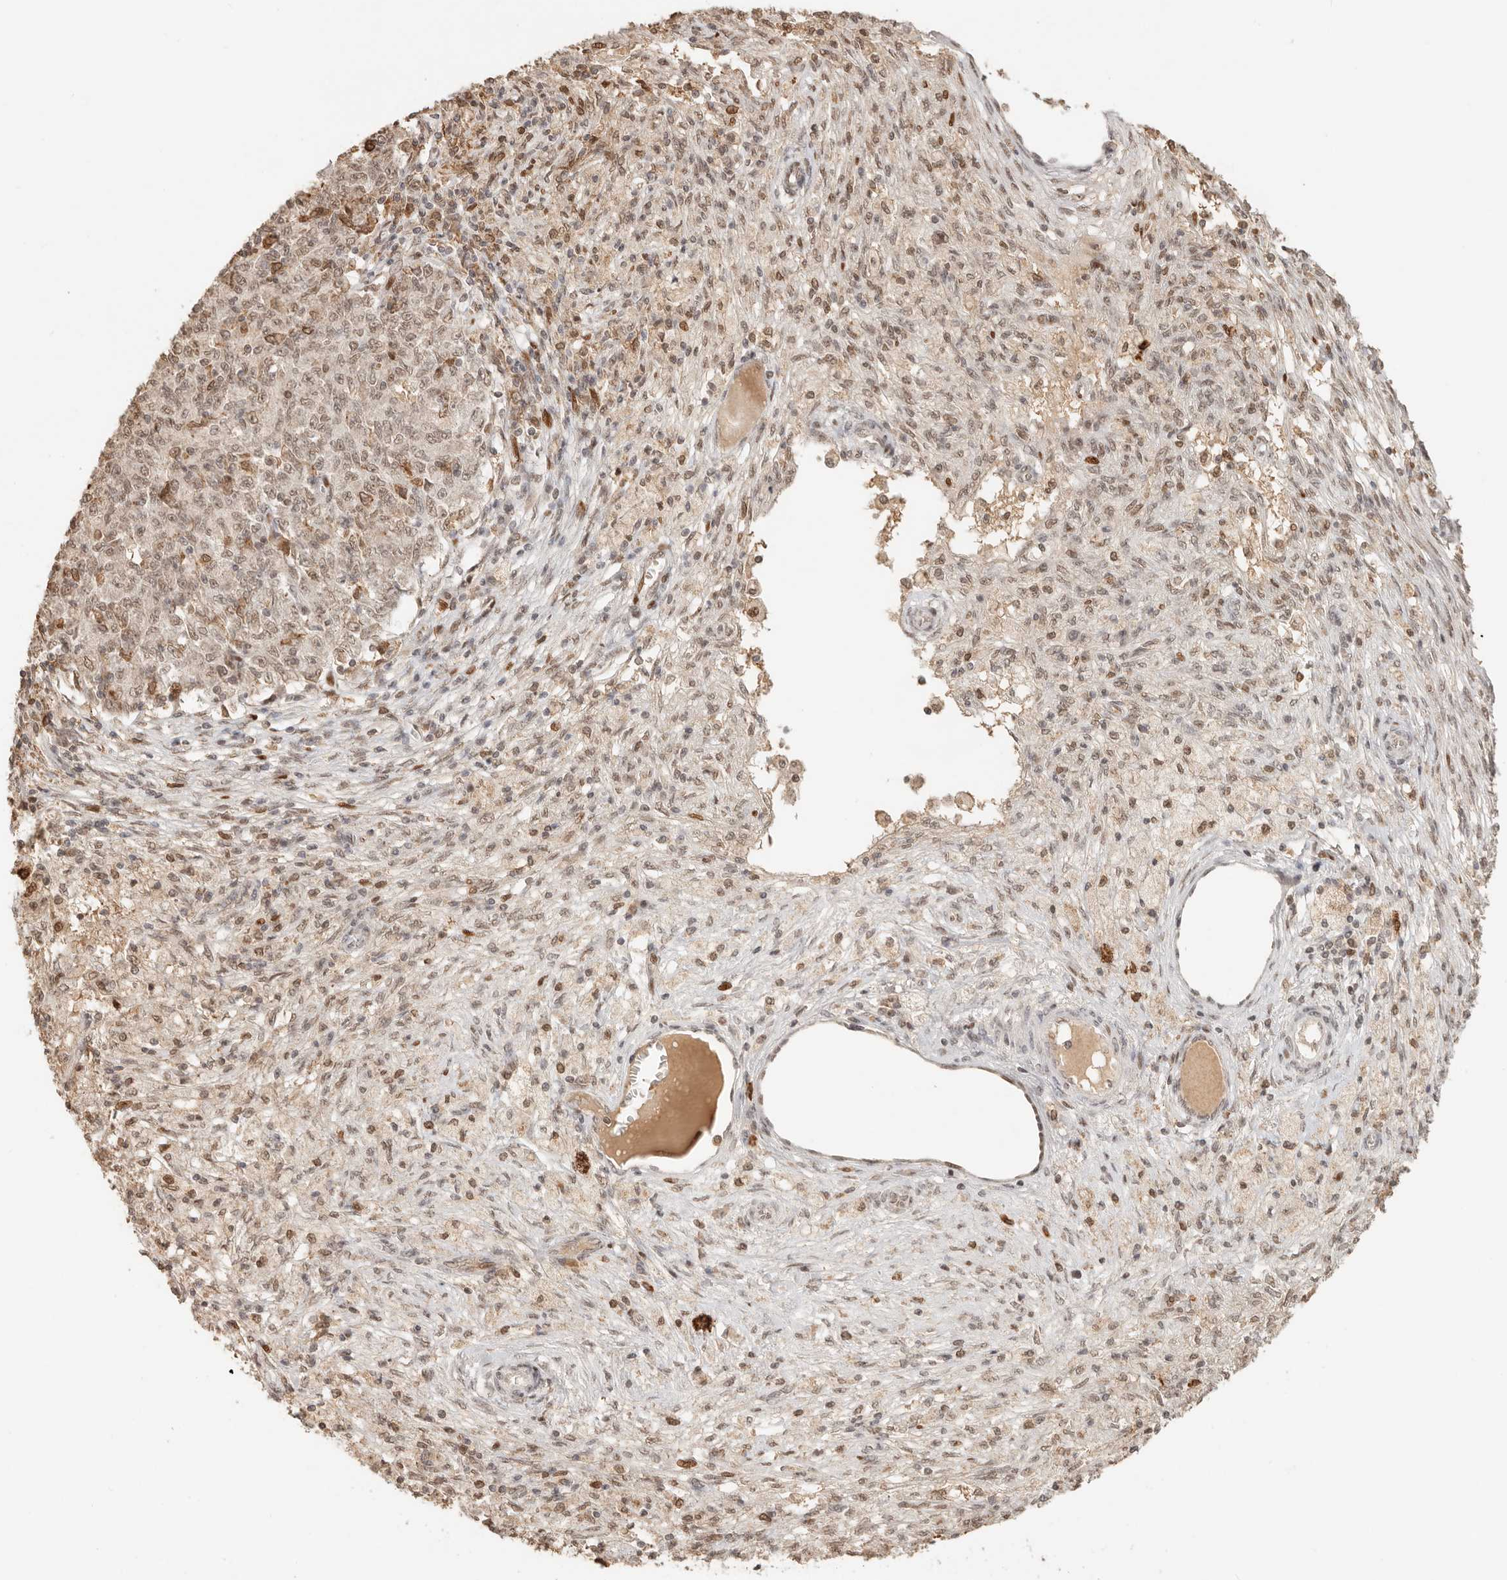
{"staining": {"intensity": "moderate", "quantity": ">75%", "location": "nuclear"}, "tissue": "ovarian cancer", "cell_type": "Tumor cells", "image_type": "cancer", "snomed": [{"axis": "morphology", "description": "Carcinoma, endometroid"}, {"axis": "topography", "description": "Ovary"}], "caption": "Ovarian cancer stained with a protein marker exhibits moderate staining in tumor cells.", "gene": "NPAS2", "patient": {"sex": "female", "age": 42}}